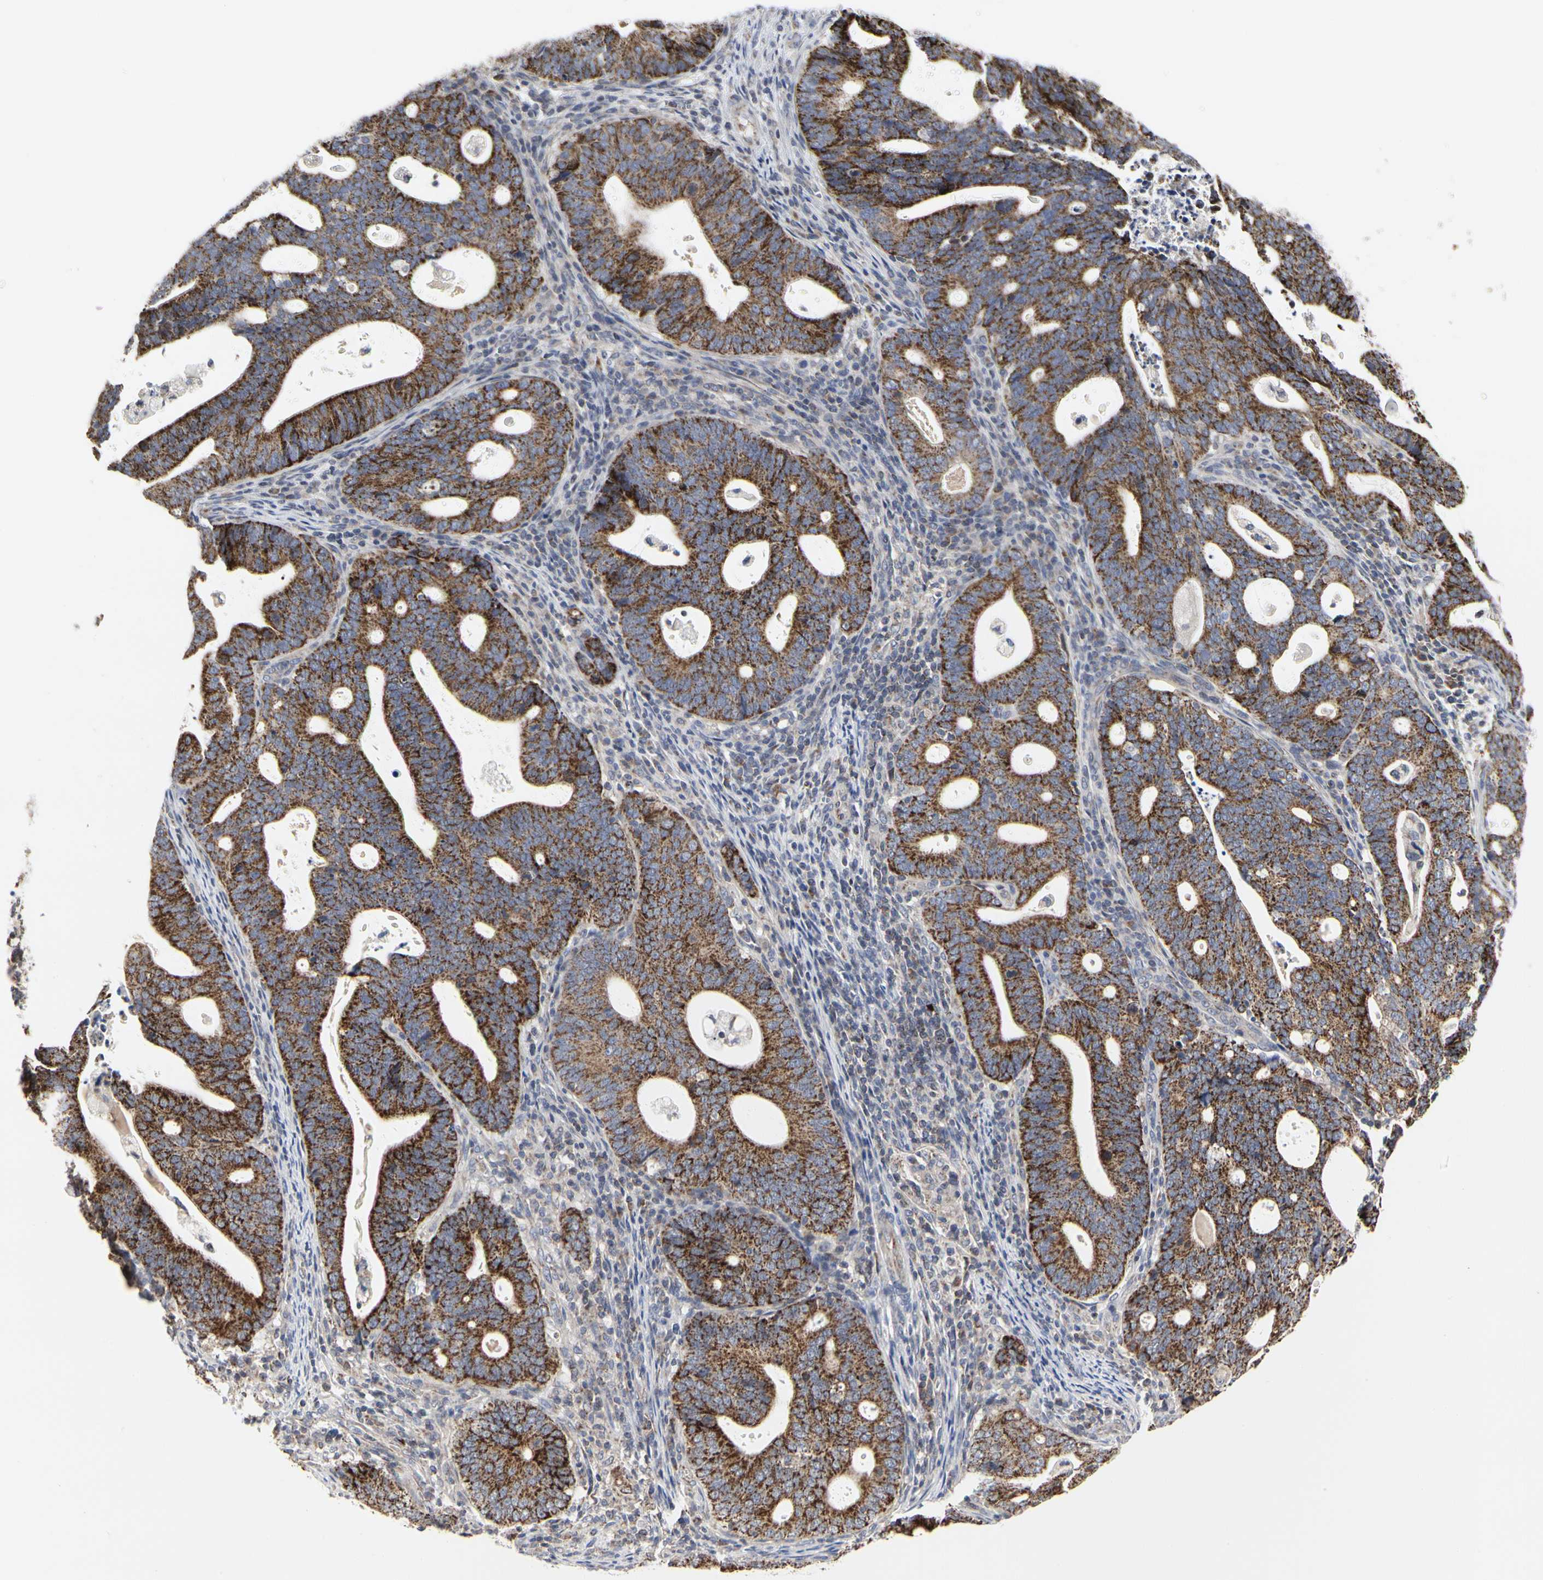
{"staining": {"intensity": "strong", "quantity": ">75%", "location": "cytoplasmic/membranous"}, "tissue": "endometrial cancer", "cell_type": "Tumor cells", "image_type": "cancer", "snomed": [{"axis": "morphology", "description": "Adenocarcinoma, NOS"}, {"axis": "topography", "description": "Uterus"}], "caption": "Adenocarcinoma (endometrial) stained with IHC displays strong cytoplasmic/membranous staining in approximately >75% of tumor cells. Nuclei are stained in blue.", "gene": "TSKU", "patient": {"sex": "female", "age": 83}}